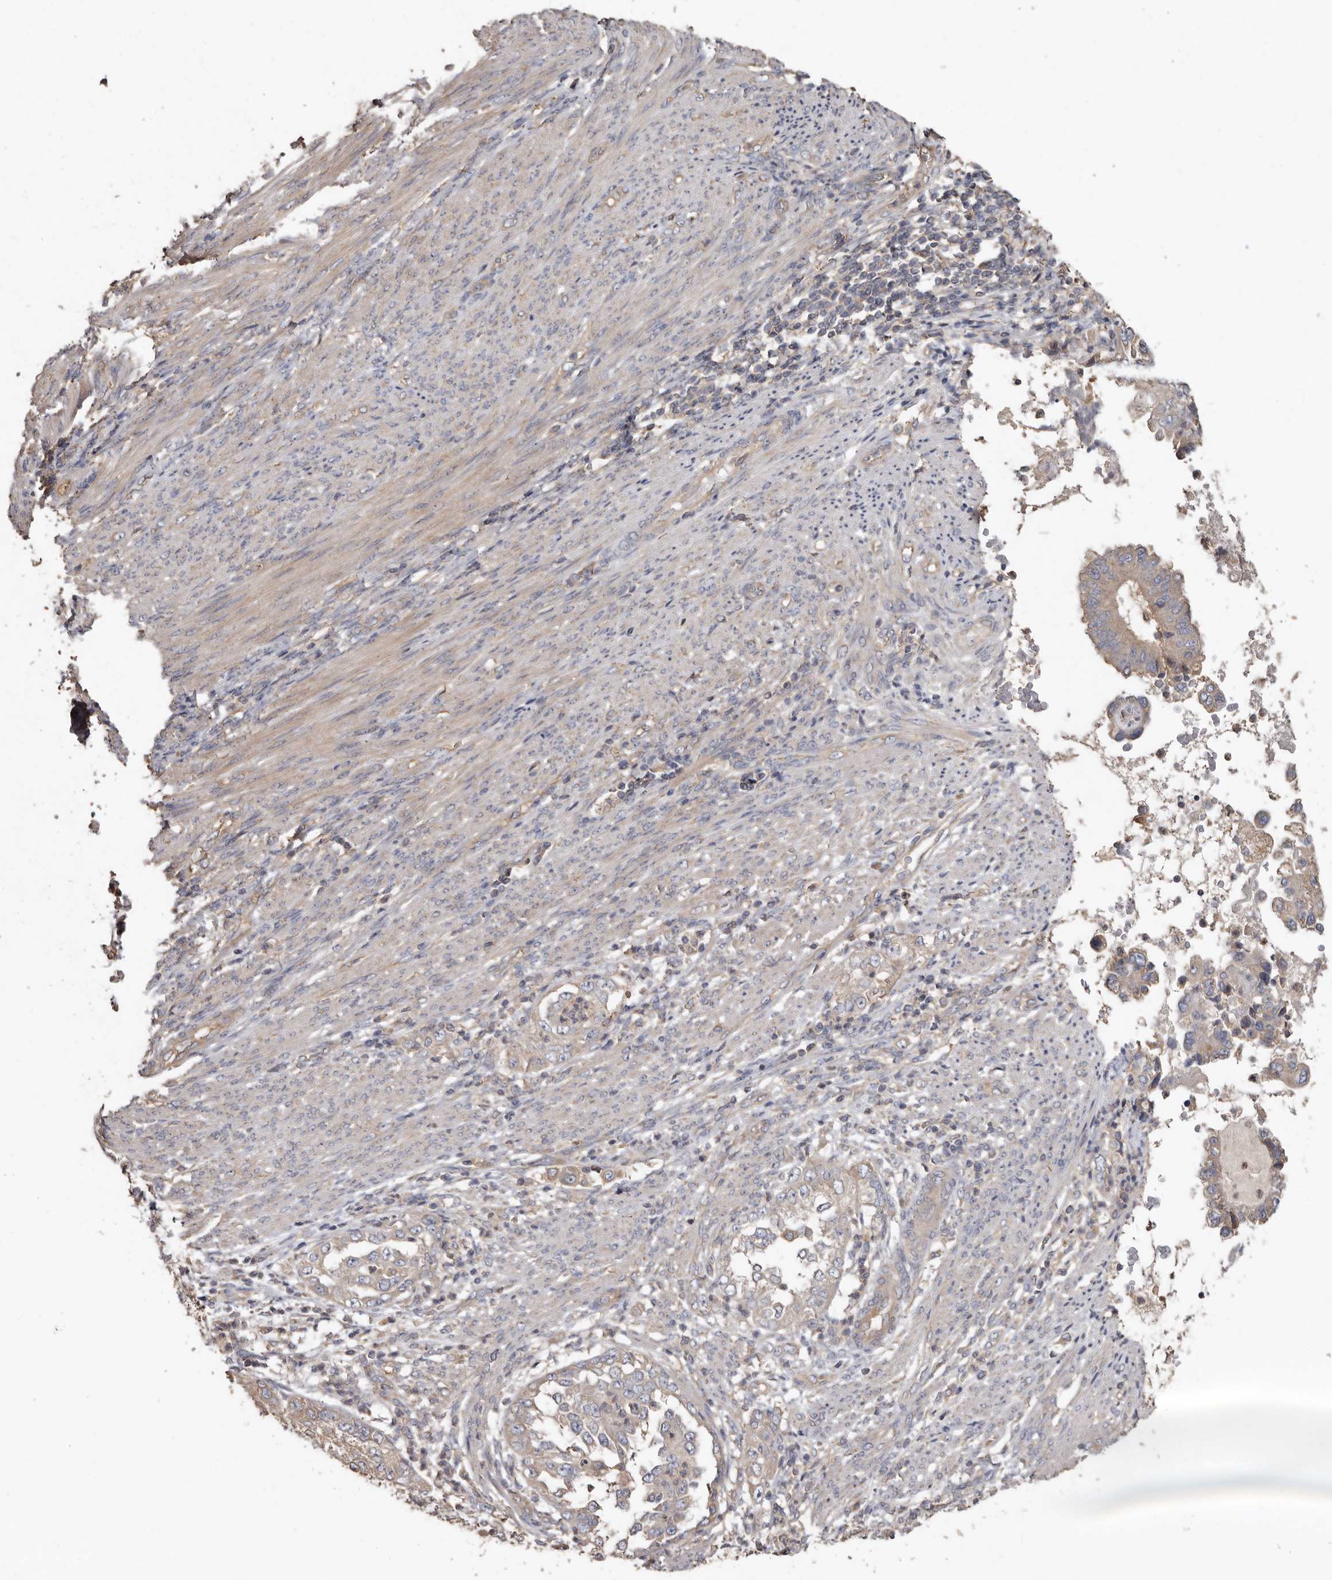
{"staining": {"intensity": "weak", "quantity": "<25%", "location": "cytoplasmic/membranous"}, "tissue": "endometrial cancer", "cell_type": "Tumor cells", "image_type": "cancer", "snomed": [{"axis": "morphology", "description": "Adenocarcinoma, NOS"}, {"axis": "topography", "description": "Endometrium"}], "caption": "Immunohistochemical staining of human adenocarcinoma (endometrial) displays no significant staining in tumor cells.", "gene": "FLCN", "patient": {"sex": "female", "age": 85}}